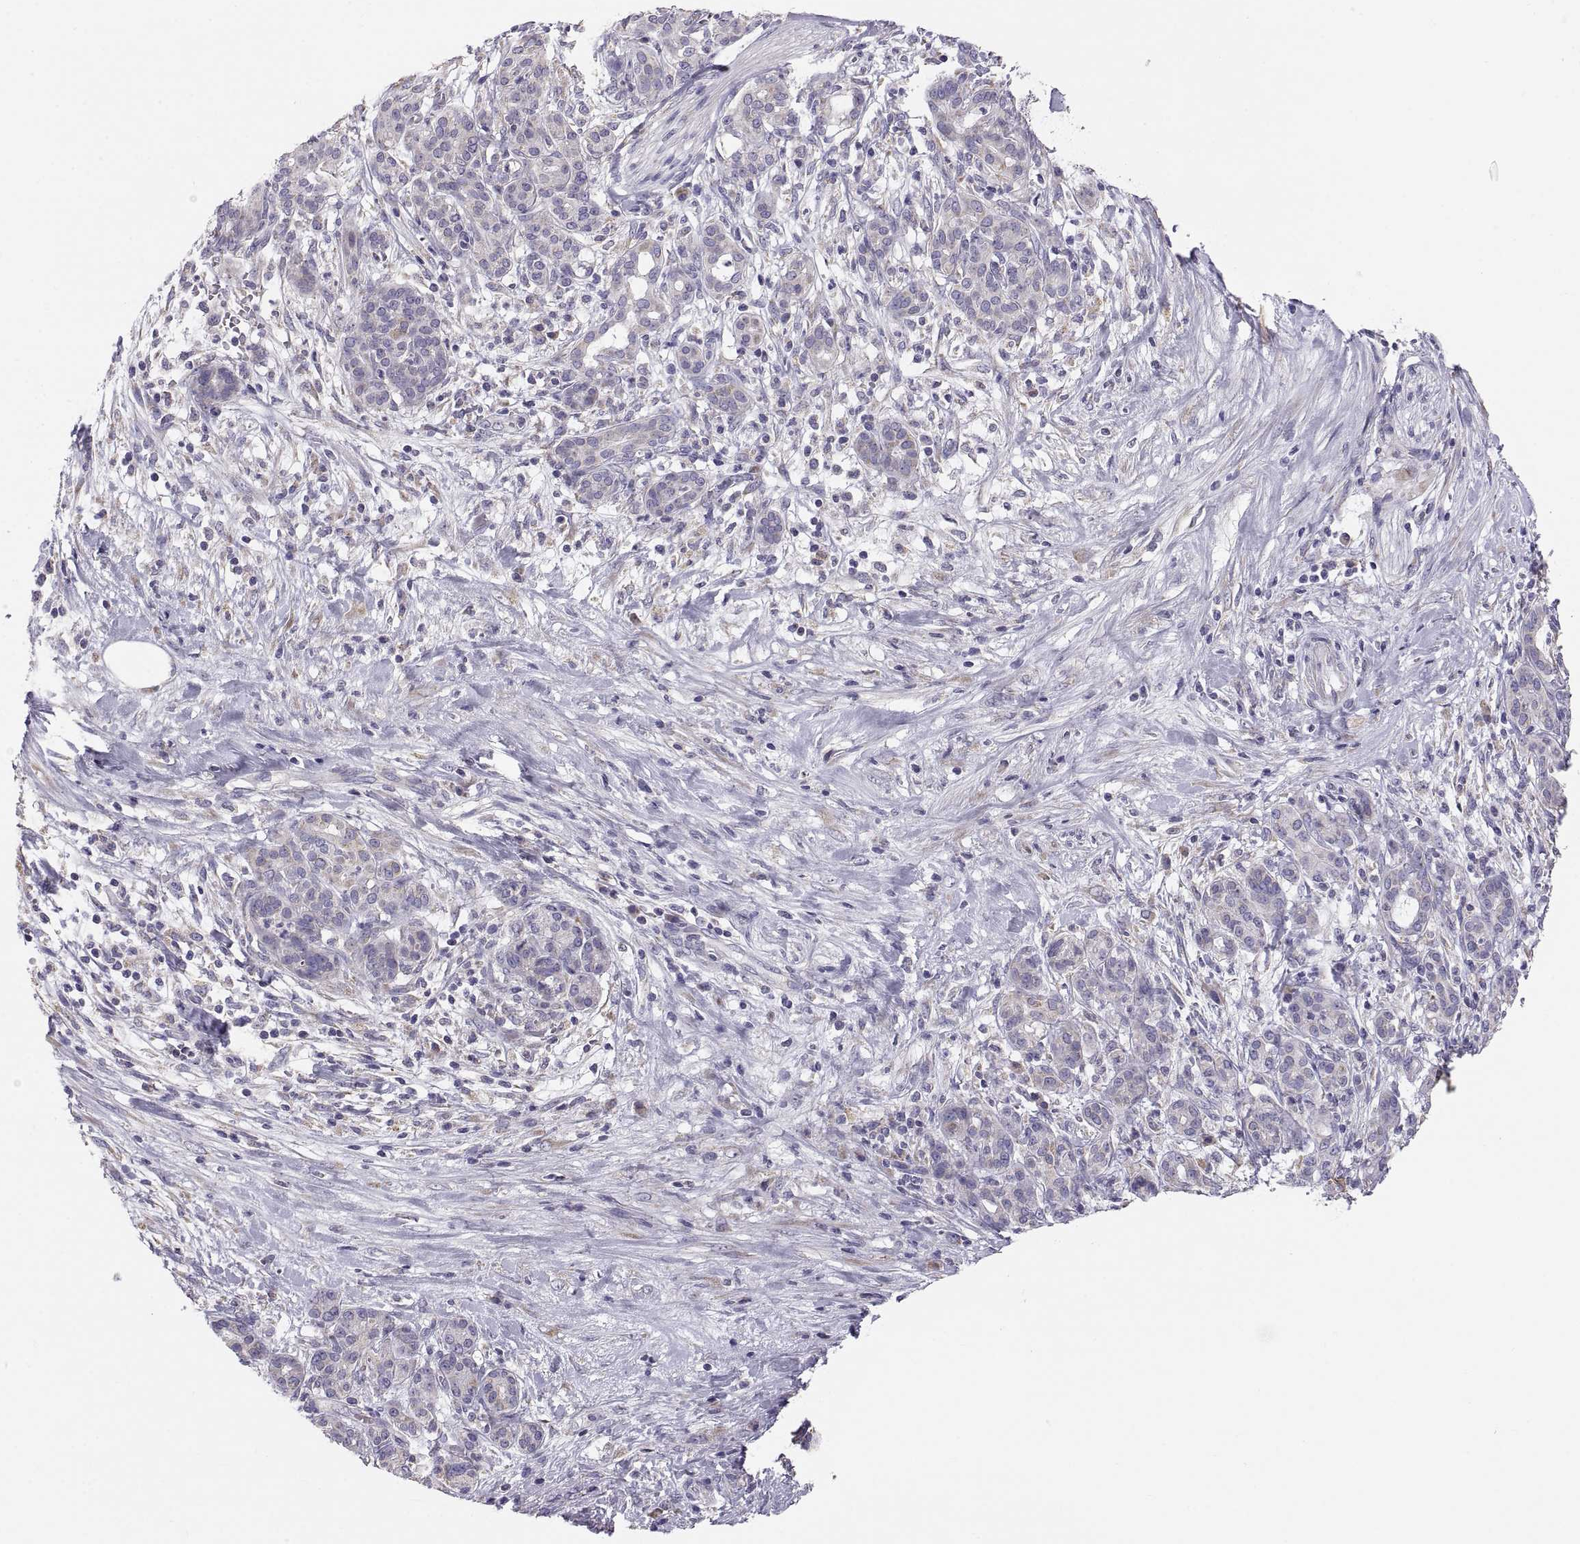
{"staining": {"intensity": "negative", "quantity": "none", "location": "none"}, "tissue": "pancreatic cancer", "cell_type": "Tumor cells", "image_type": "cancer", "snomed": [{"axis": "morphology", "description": "Adenocarcinoma, NOS"}, {"axis": "topography", "description": "Pancreas"}], "caption": "This is an immunohistochemistry photomicrograph of human pancreatic cancer. There is no positivity in tumor cells.", "gene": "TNNC1", "patient": {"sex": "male", "age": 44}}